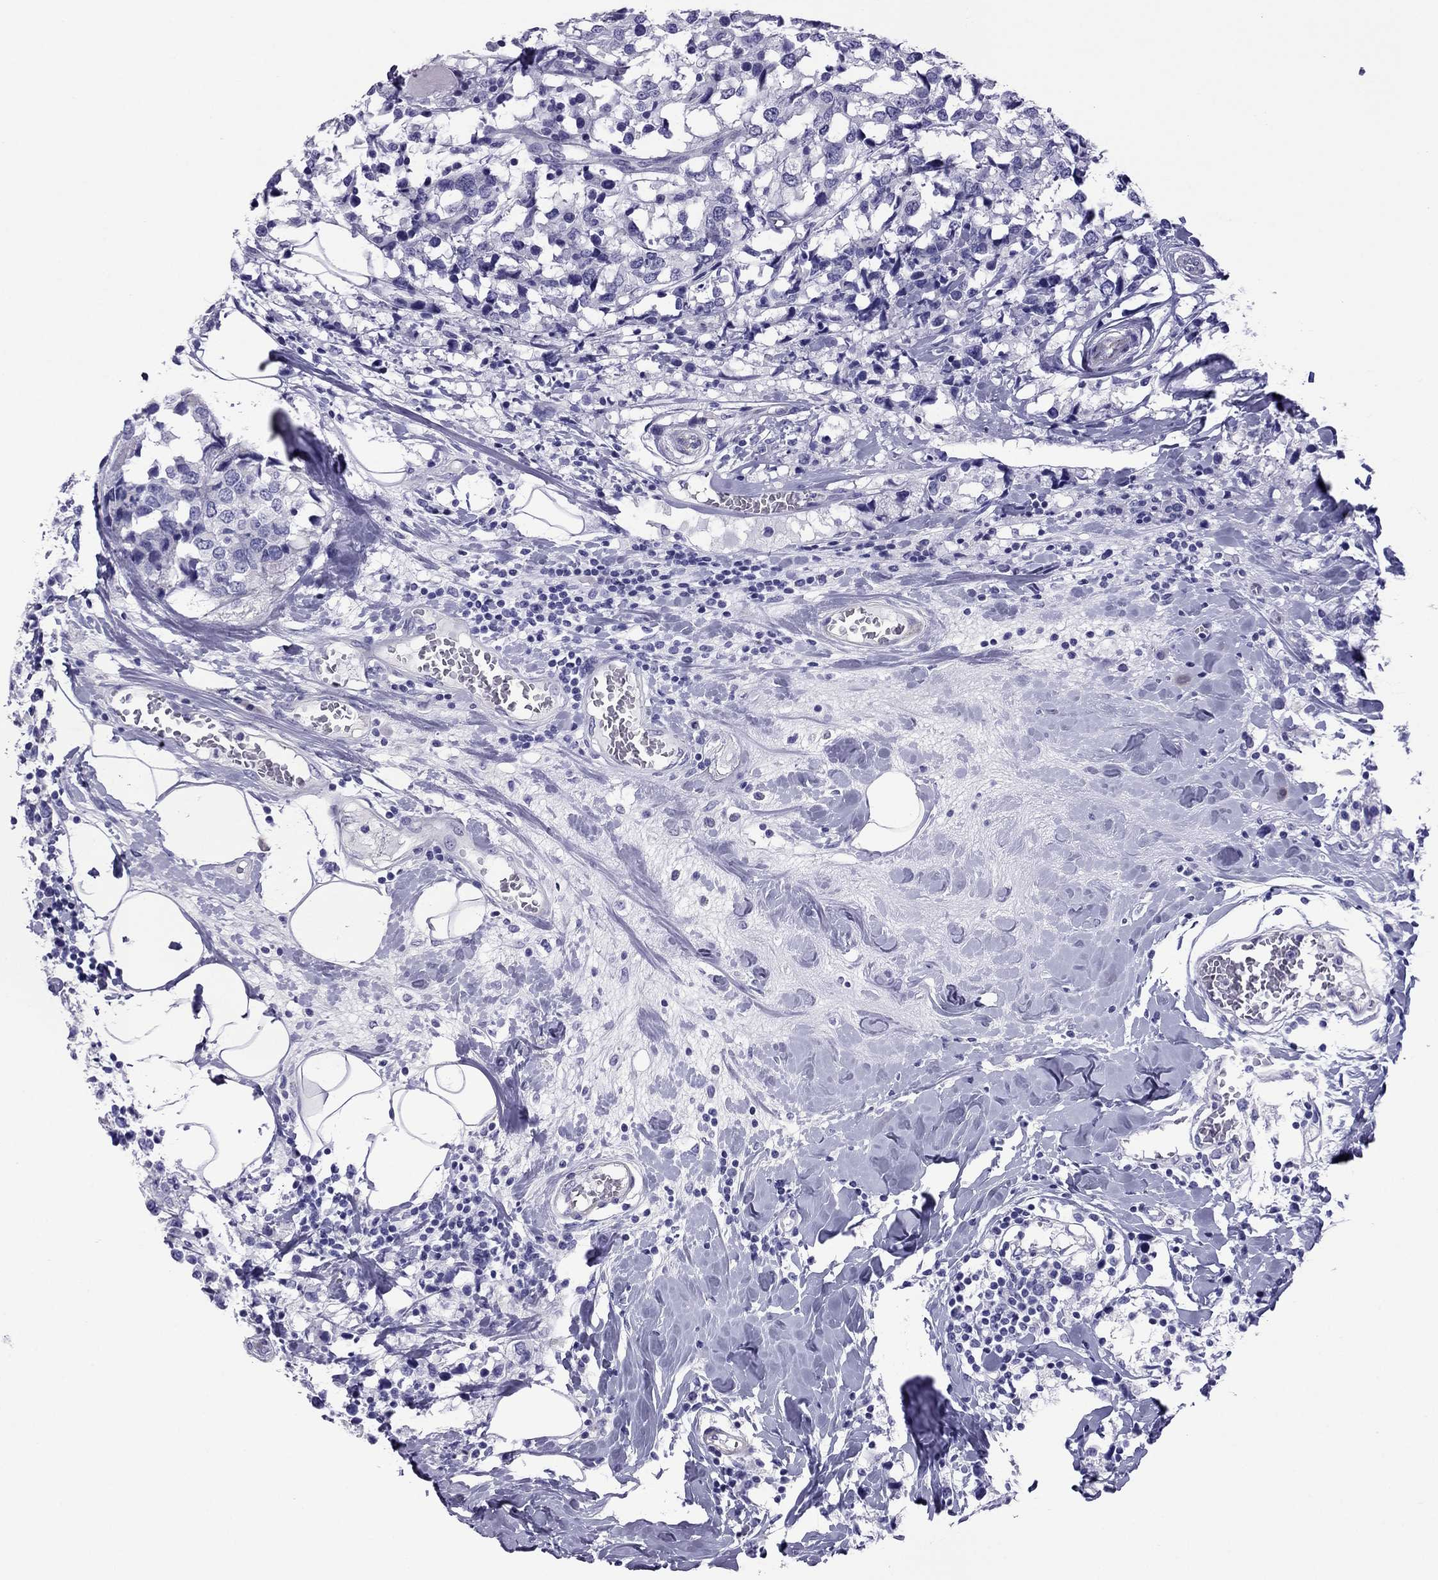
{"staining": {"intensity": "negative", "quantity": "none", "location": "none"}, "tissue": "breast cancer", "cell_type": "Tumor cells", "image_type": "cancer", "snomed": [{"axis": "morphology", "description": "Lobular carcinoma"}, {"axis": "topography", "description": "Breast"}], "caption": "A photomicrograph of human breast lobular carcinoma is negative for staining in tumor cells.", "gene": "MYL11", "patient": {"sex": "female", "age": 59}}